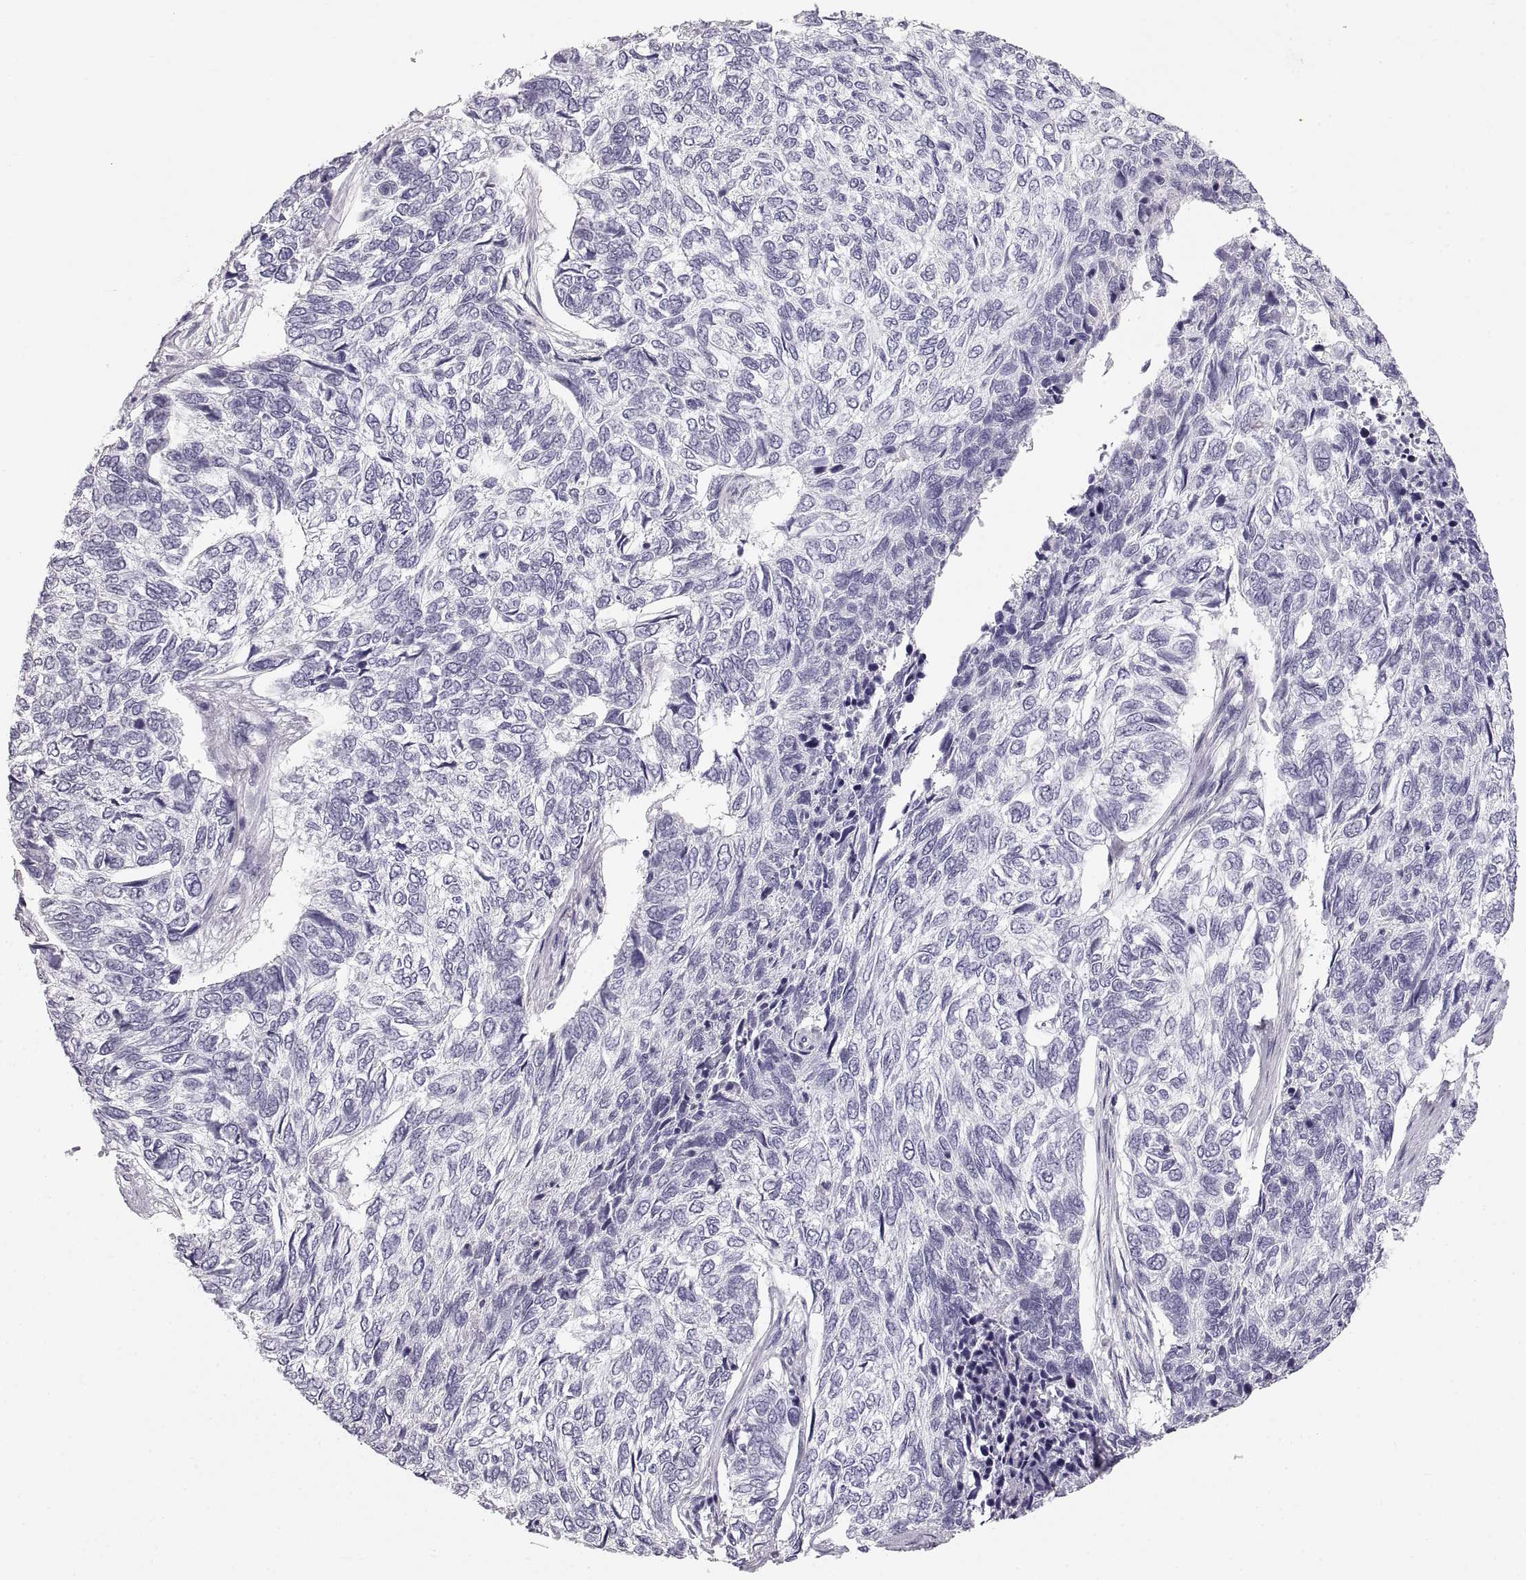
{"staining": {"intensity": "negative", "quantity": "none", "location": "none"}, "tissue": "skin cancer", "cell_type": "Tumor cells", "image_type": "cancer", "snomed": [{"axis": "morphology", "description": "Basal cell carcinoma"}, {"axis": "topography", "description": "Skin"}], "caption": "Tumor cells show no significant protein staining in skin cancer (basal cell carcinoma).", "gene": "CRYAA", "patient": {"sex": "female", "age": 65}}